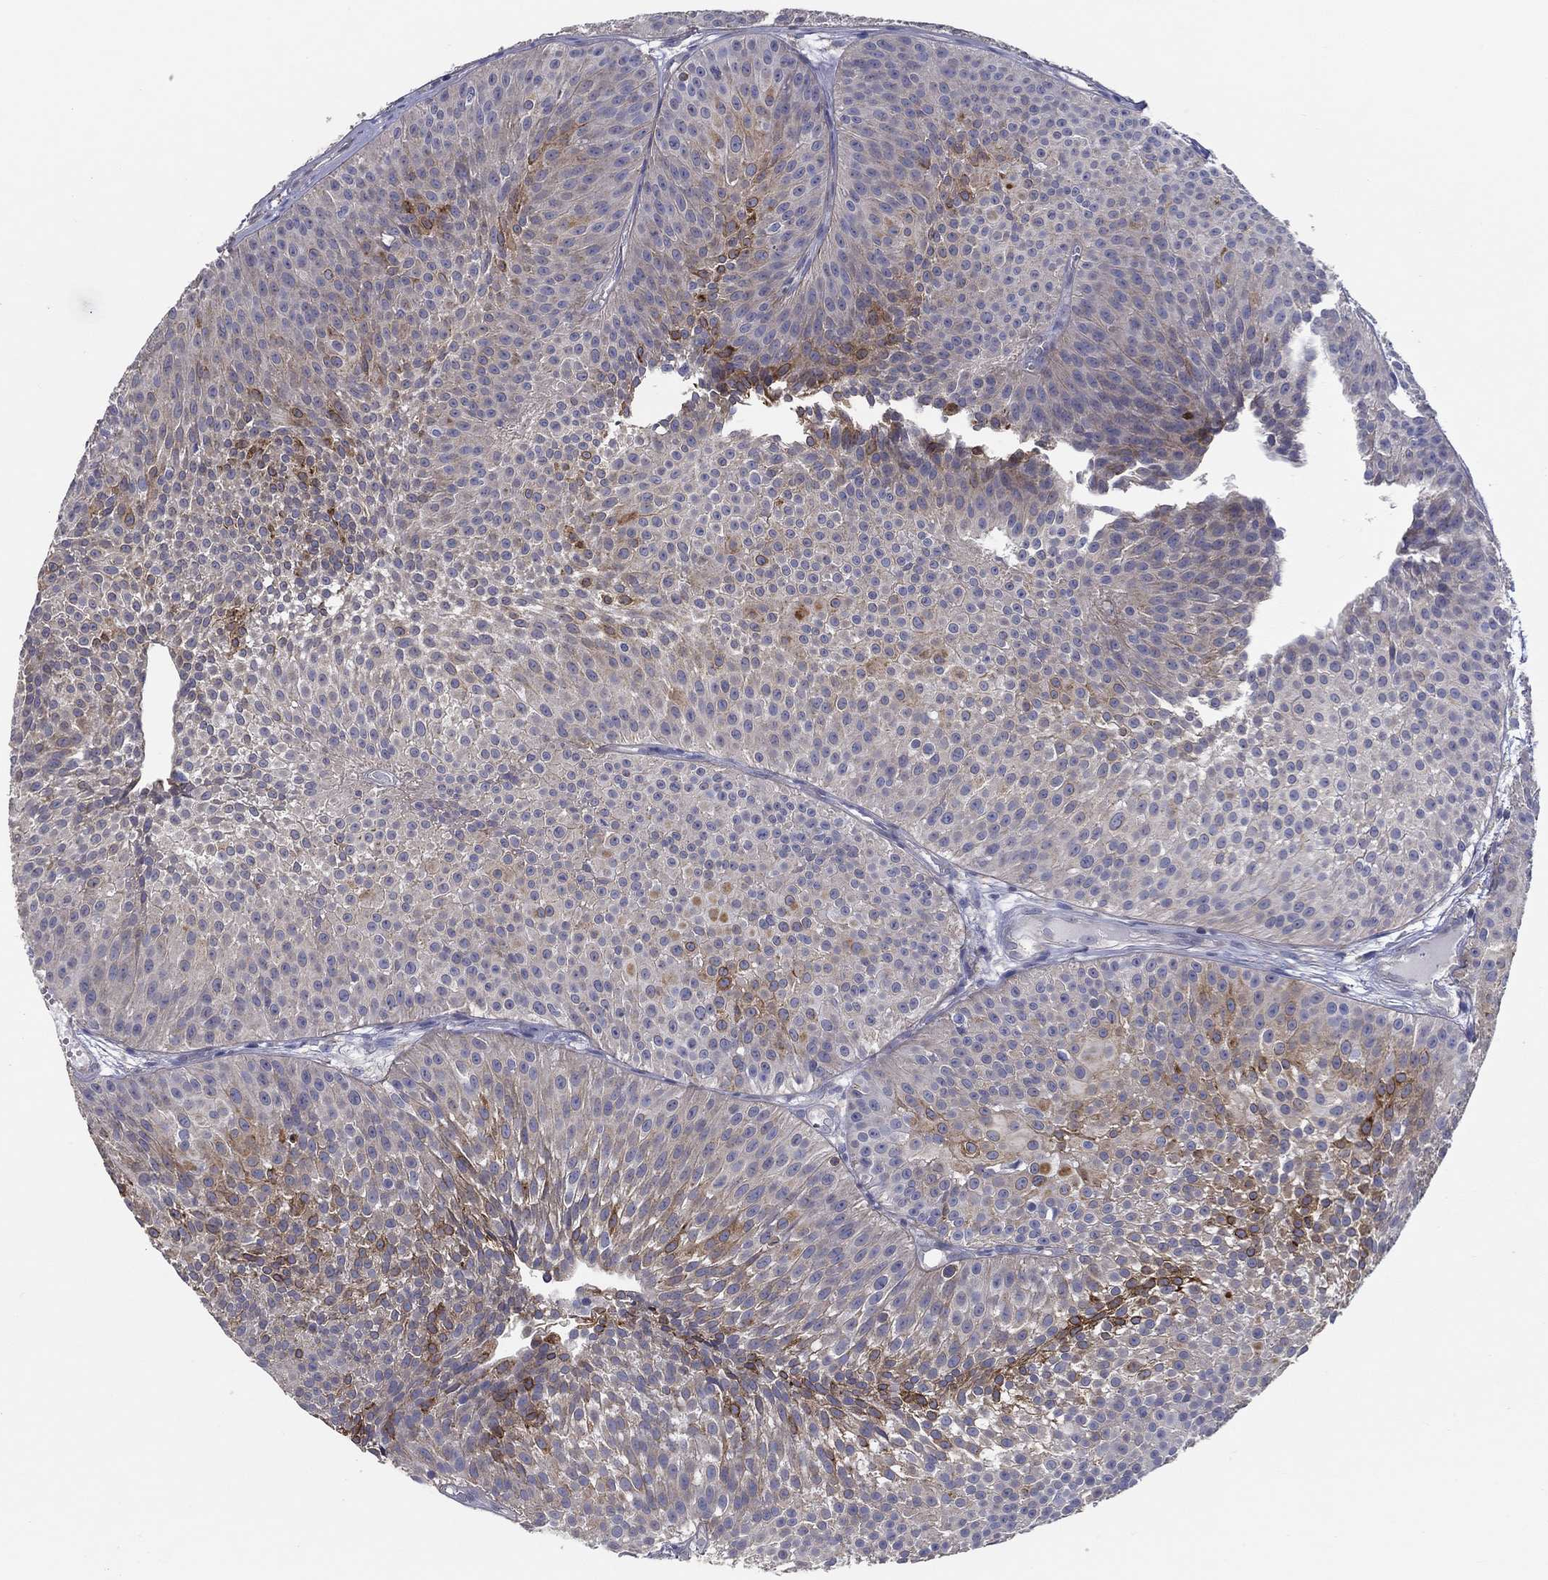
{"staining": {"intensity": "strong", "quantity": "<25%", "location": "cytoplasmic/membranous"}, "tissue": "urothelial cancer", "cell_type": "Tumor cells", "image_type": "cancer", "snomed": [{"axis": "morphology", "description": "Urothelial carcinoma, Low grade"}, {"axis": "topography", "description": "Urinary bladder"}], "caption": "Urothelial cancer tissue reveals strong cytoplasmic/membranous expression in about <25% of tumor cells", "gene": "ERMP1", "patient": {"sex": "male", "age": 63}}